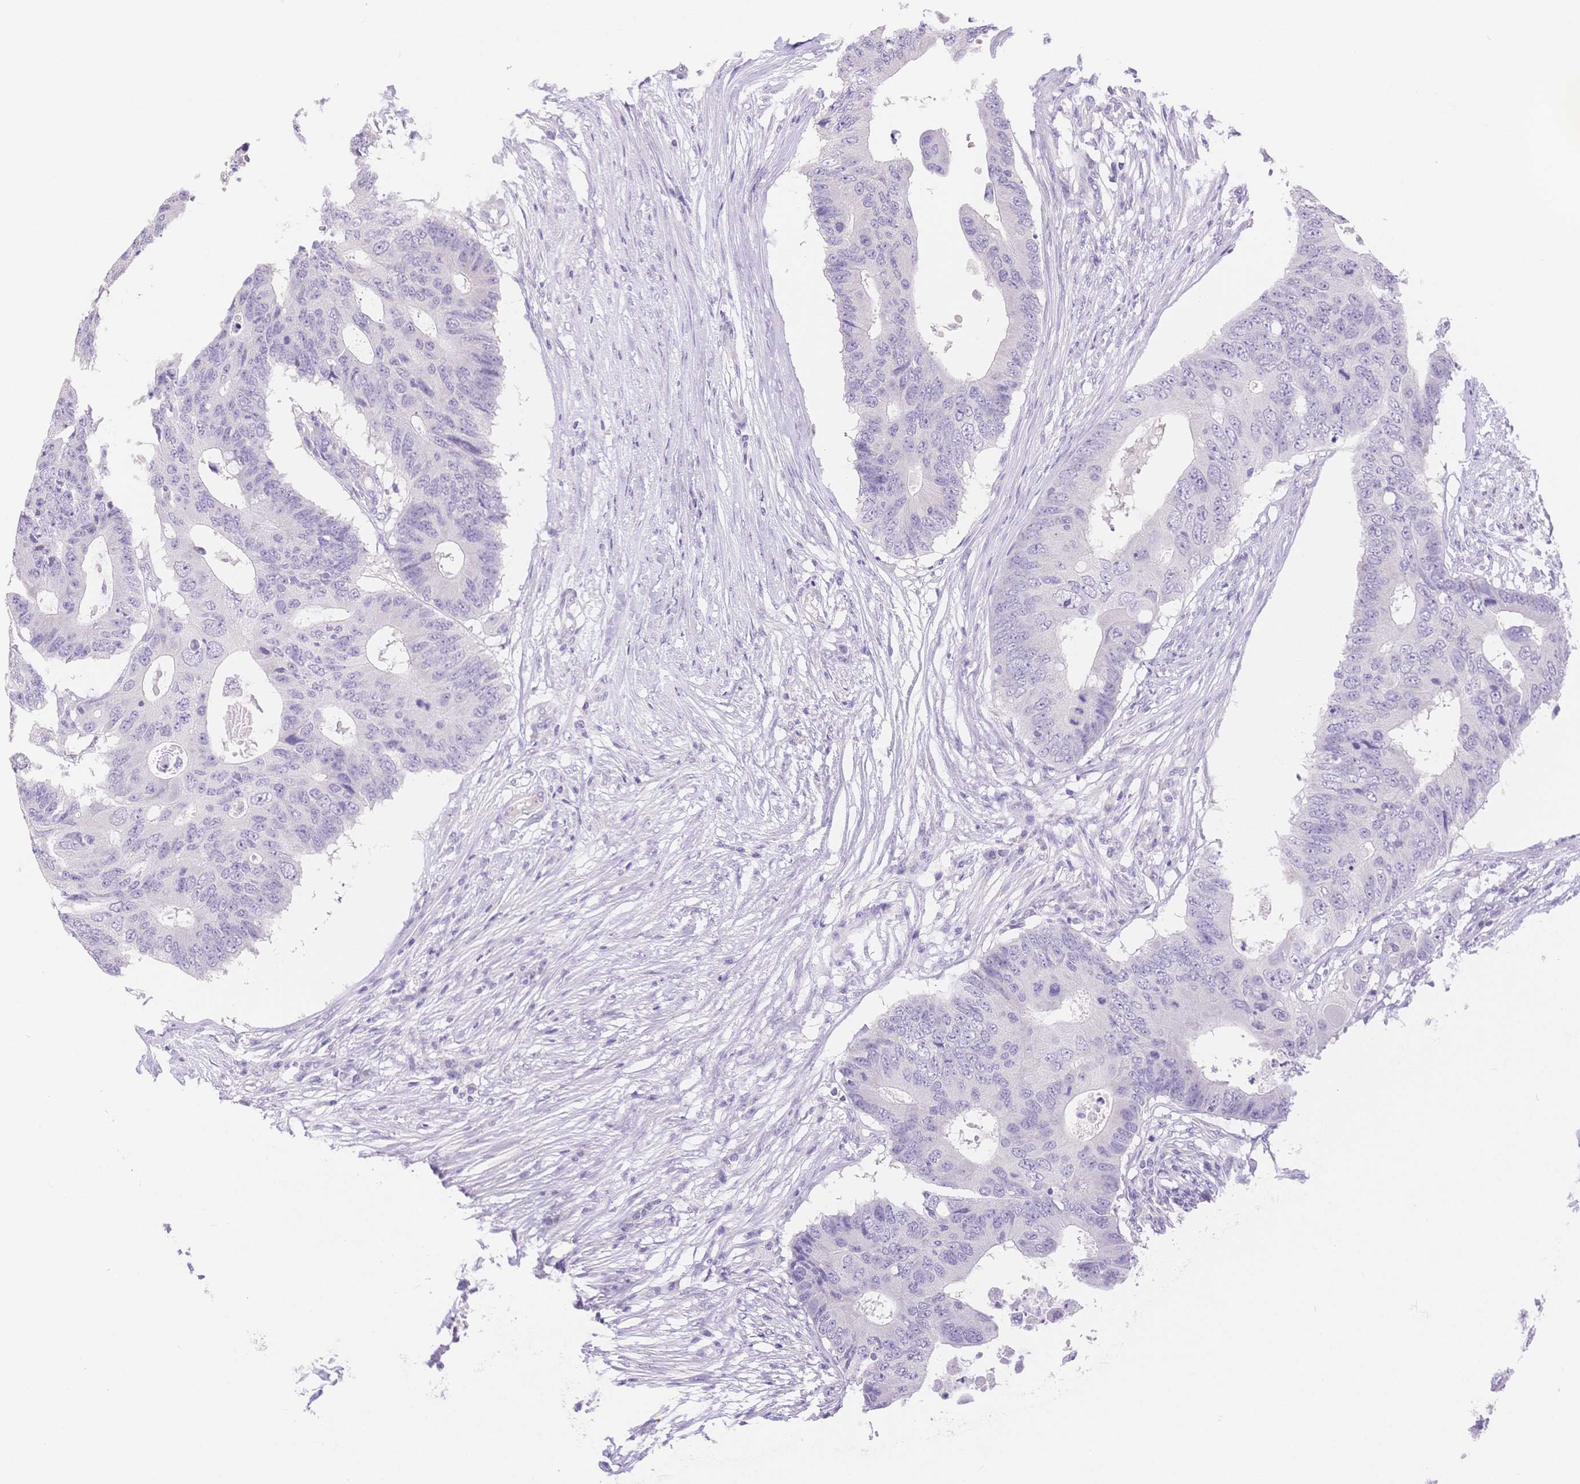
{"staining": {"intensity": "negative", "quantity": "none", "location": "none"}, "tissue": "colorectal cancer", "cell_type": "Tumor cells", "image_type": "cancer", "snomed": [{"axis": "morphology", "description": "Adenocarcinoma, NOS"}, {"axis": "topography", "description": "Colon"}], "caption": "A high-resolution image shows IHC staining of colorectal cancer, which exhibits no significant positivity in tumor cells. Brightfield microscopy of immunohistochemistry stained with DAB (brown) and hematoxylin (blue), captured at high magnification.", "gene": "MYOM1", "patient": {"sex": "male", "age": 71}}